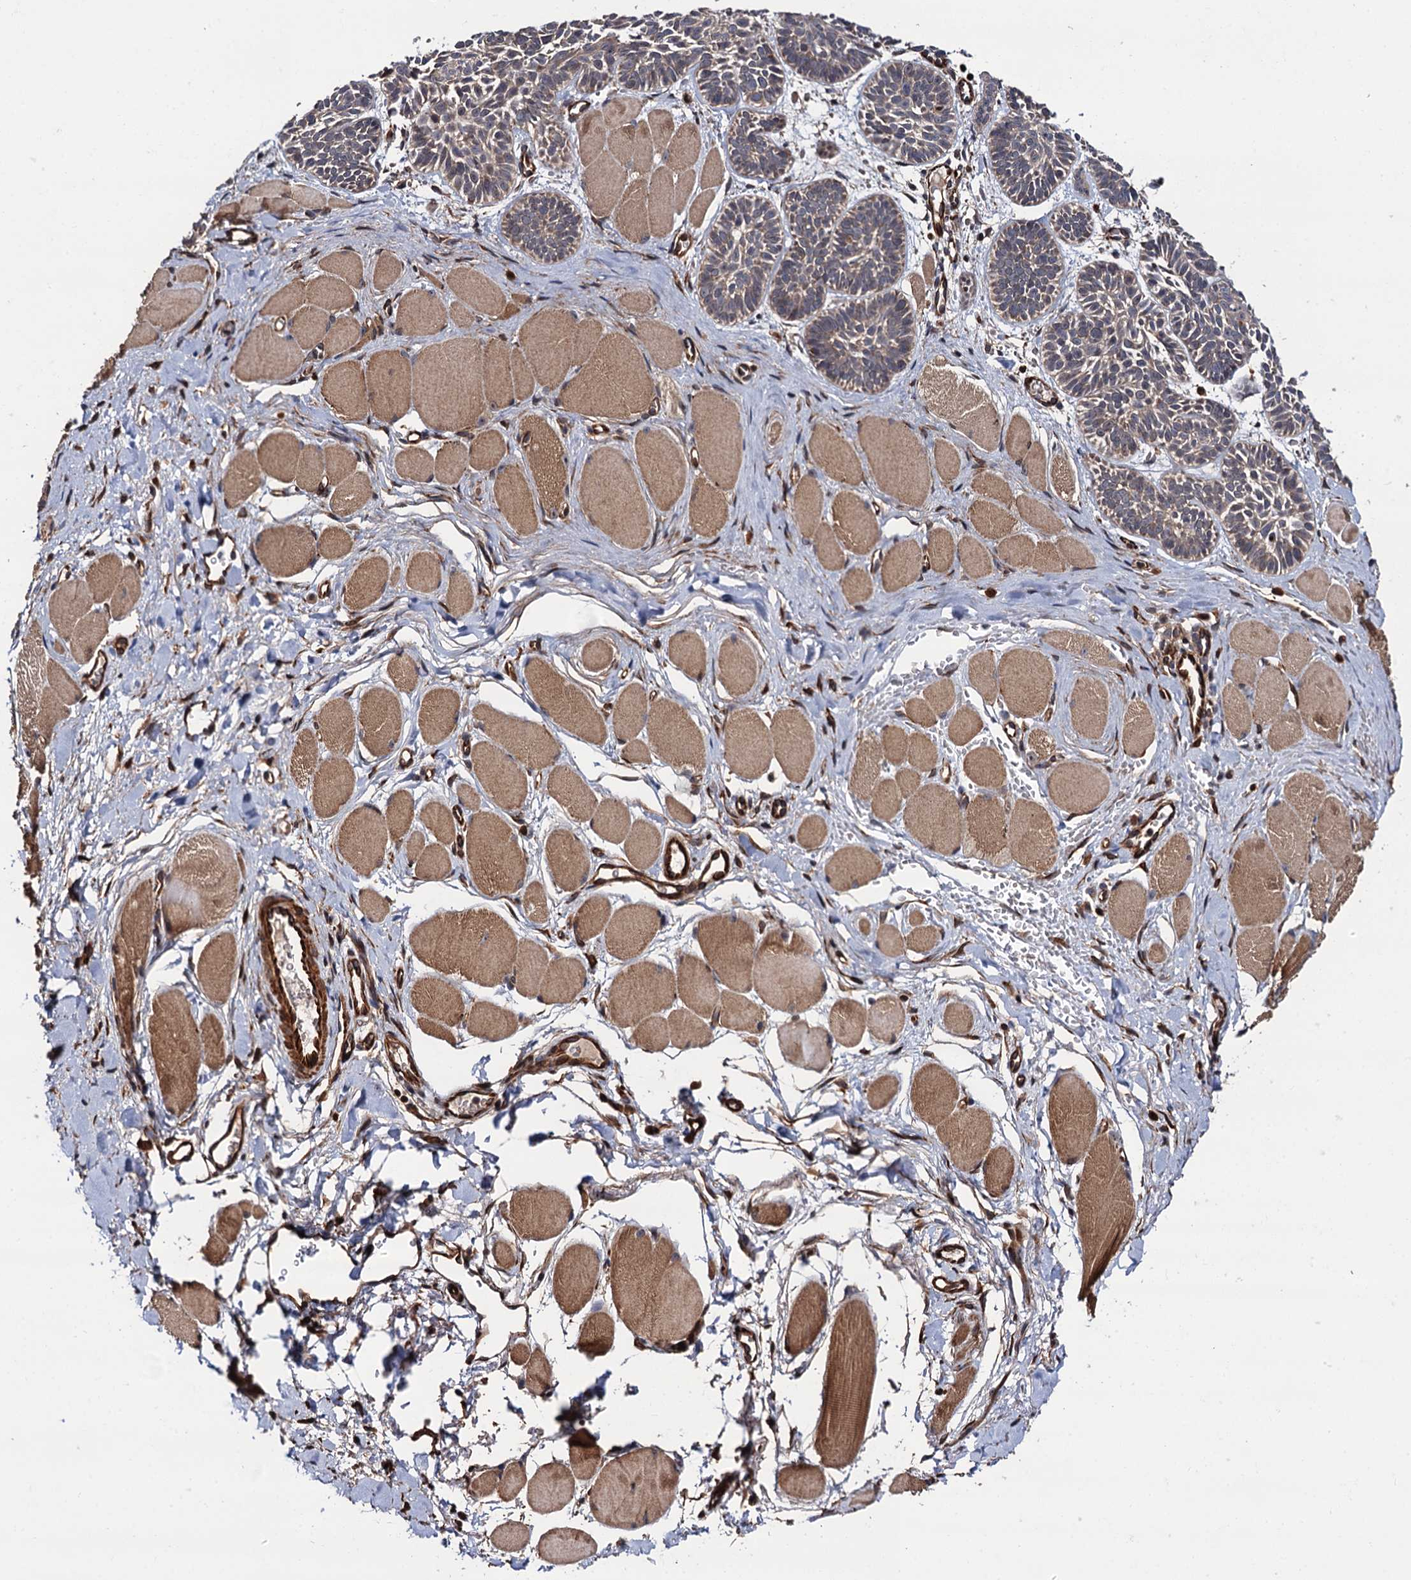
{"staining": {"intensity": "weak", "quantity": "25%-75%", "location": "cytoplasmic/membranous,nuclear"}, "tissue": "skin cancer", "cell_type": "Tumor cells", "image_type": "cancer", "snomed": [{"axis": "morphology", "description": "Basal cell carcinoma"}, {"axis": "topography", "description": "Skin"}], "caption": "A low amount of weak cytoplasmic/membranous and nuclear positivity is seen in about 25%-75% of tumor cells in skin cancer tissue.", "gene": "FSIP1", "patient": {"sex": "male", "age": 85}}